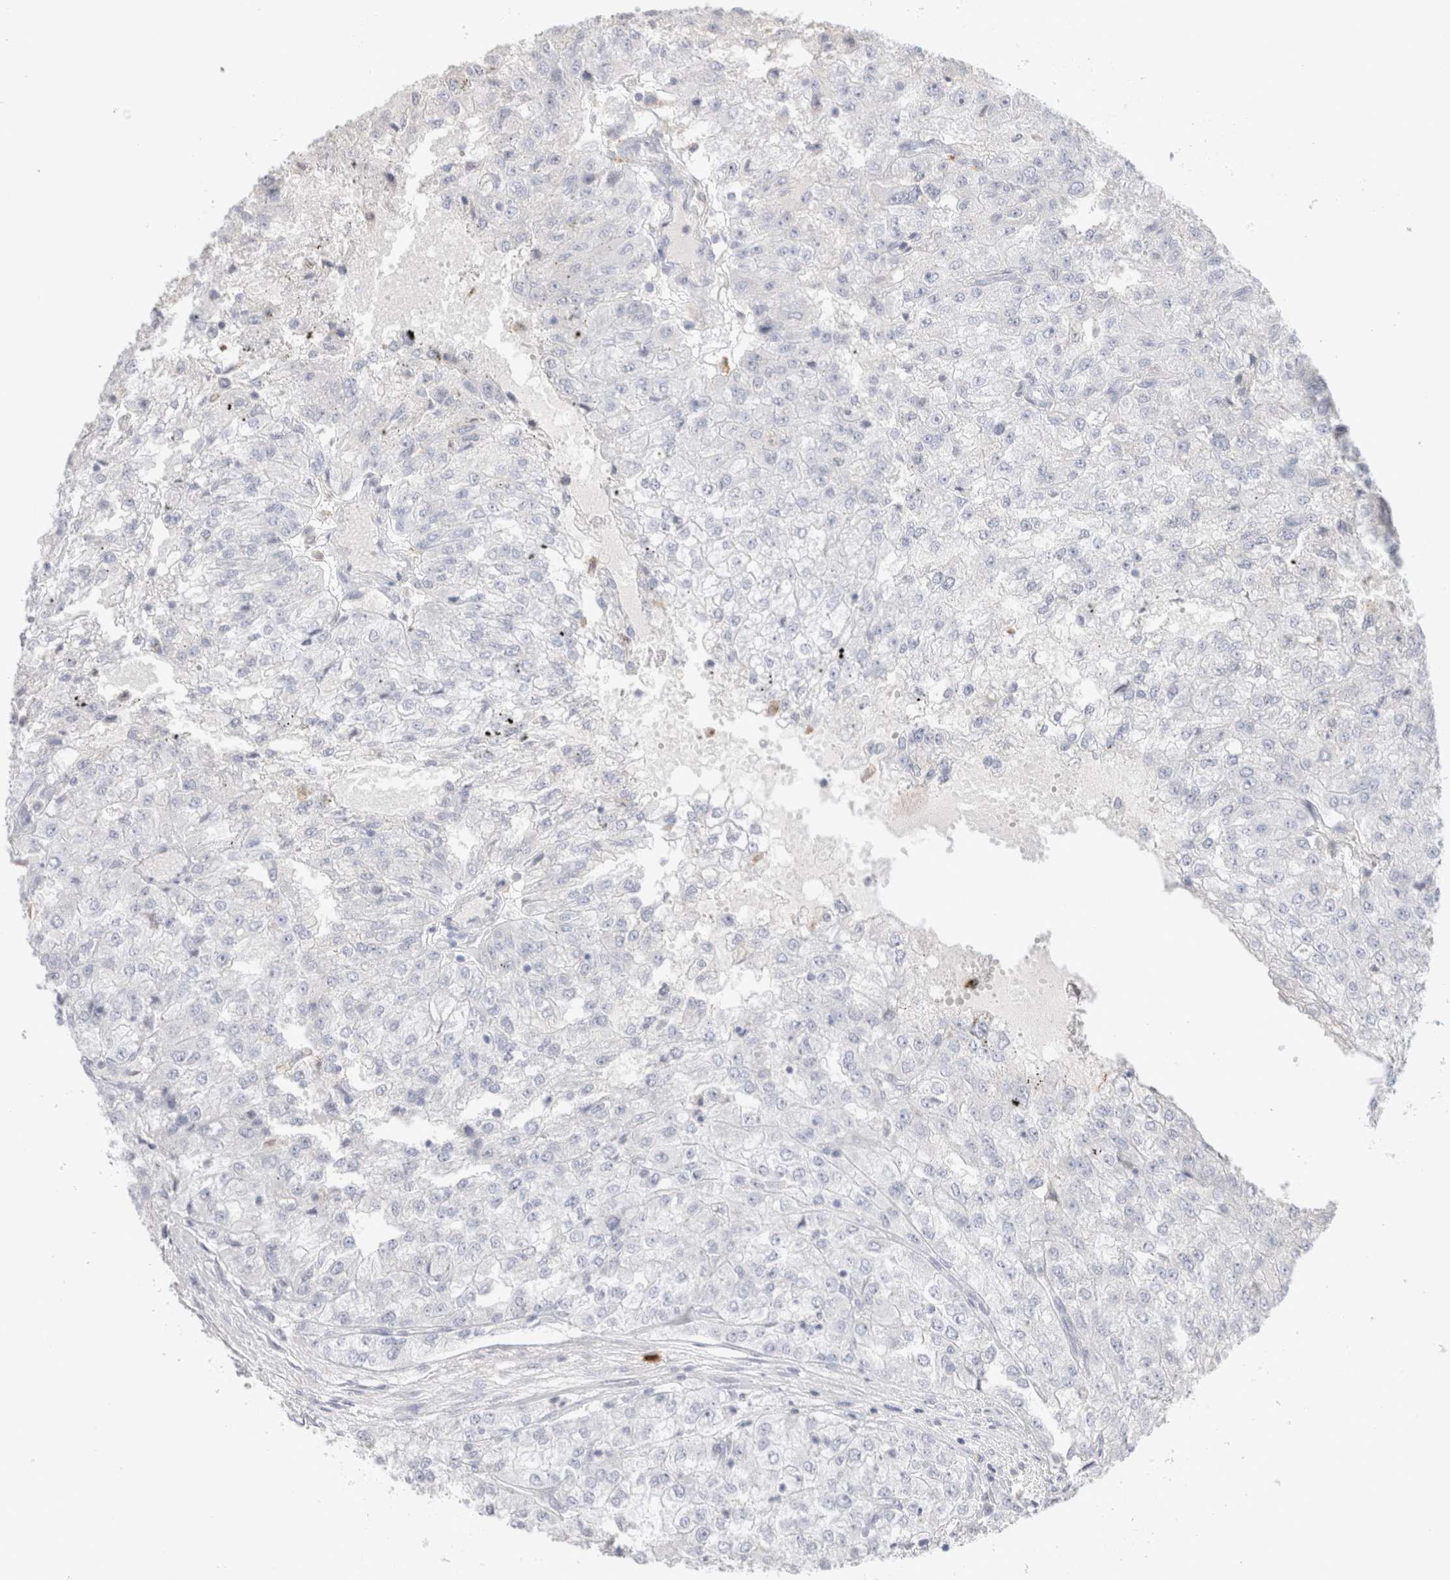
{"staining": {"intensity": "negative", "quantity": "none", "location": "none"}, "tissue": "renal cancer", "cell_type": "Tumor cells", "image_type": "cancer", "snomed": [{"axis": "morphology", "description": "Adenocarcinoma, NOS"}, {"axis": "topography", "description": "Kidney"}], "caption": "Immunohistochemical staining of renal cancer reveals no significant expression in tumor cells.", "gene": "HPGDS", "patient": {"sex": "female", "age": 54}}